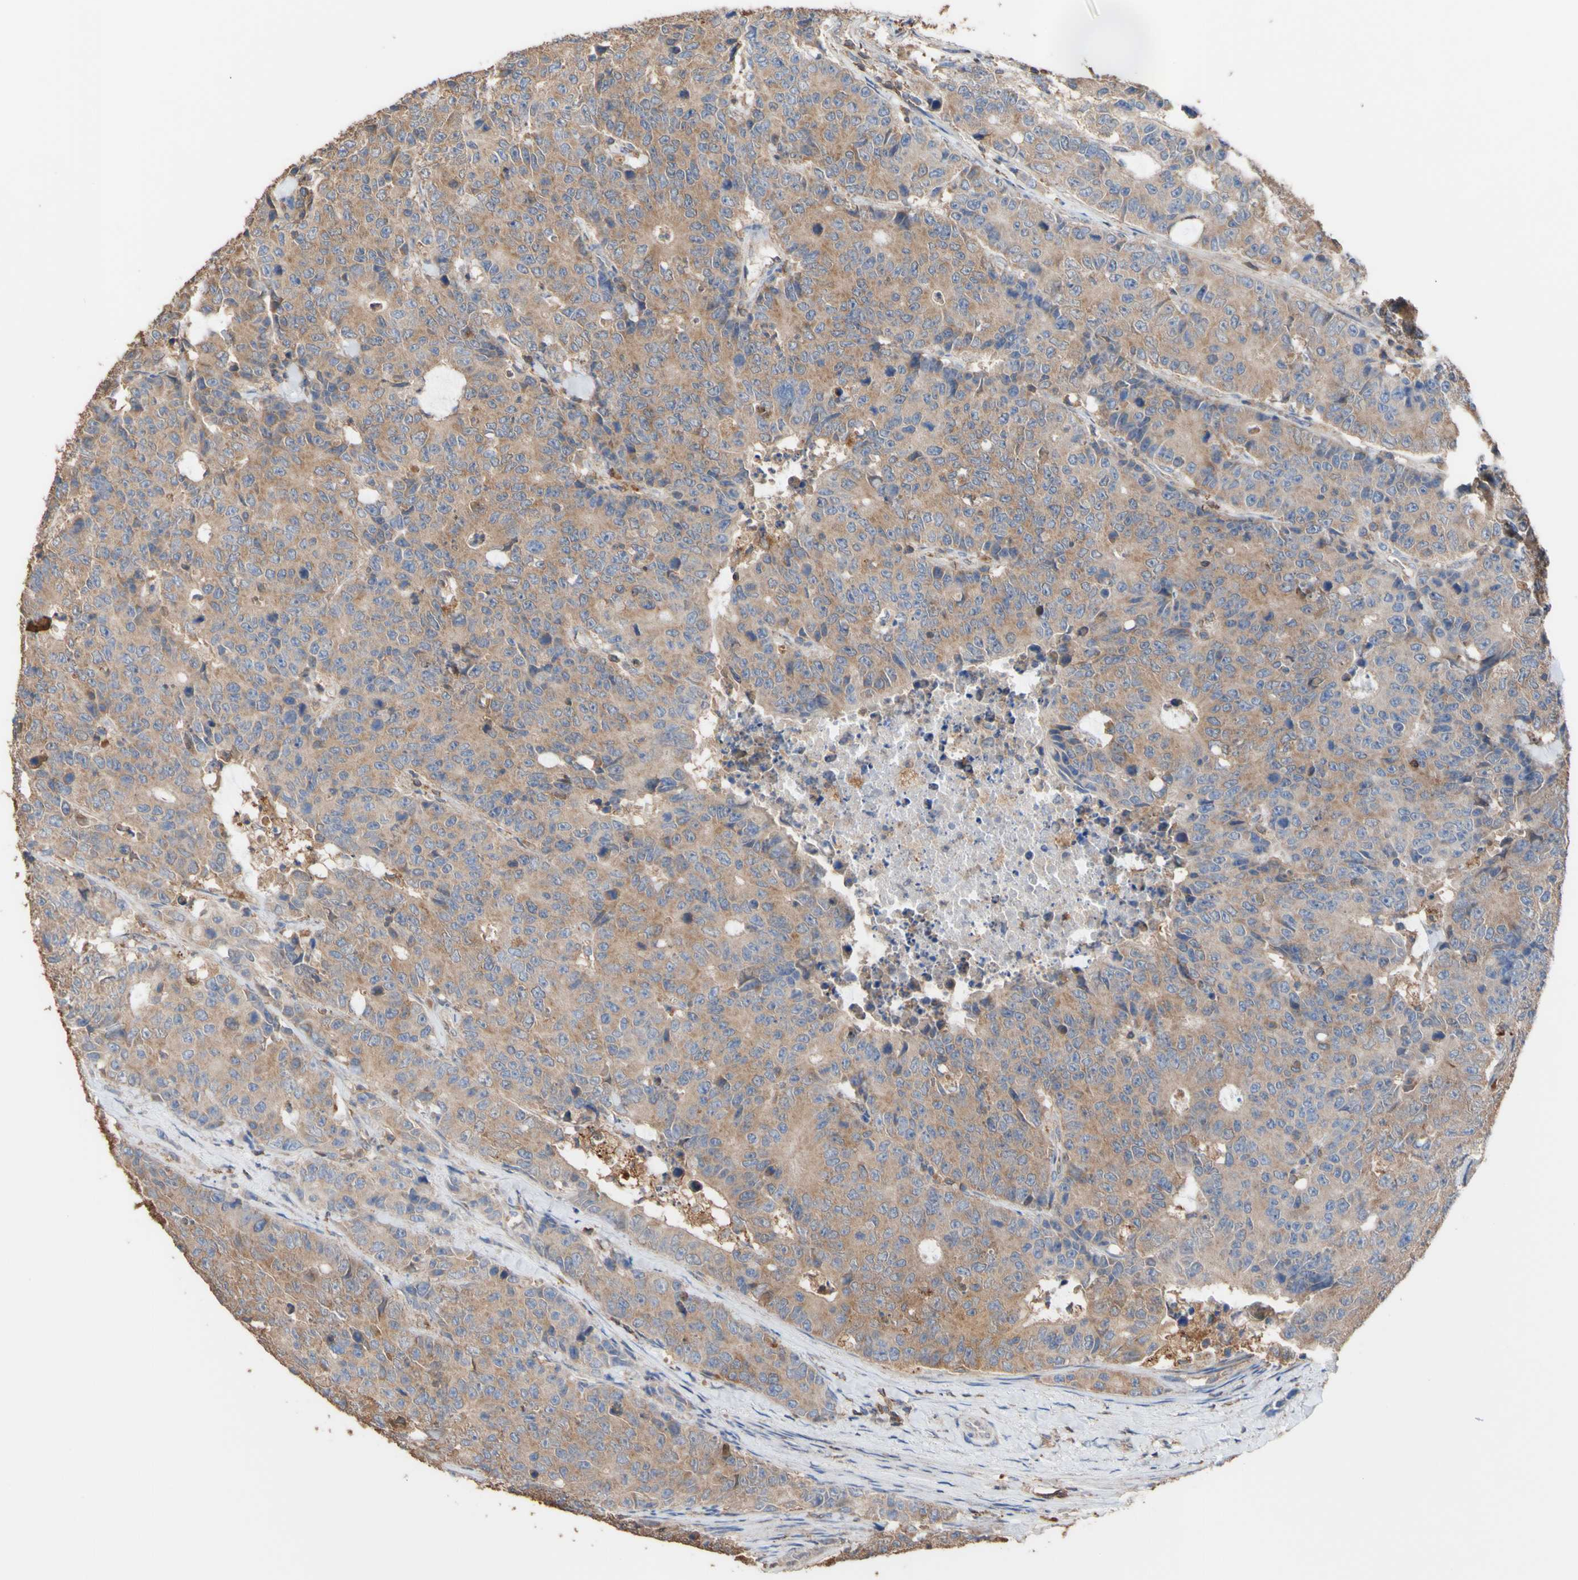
{"staining": {"intensity": "moderate", "quantity": ">75%", "location": "cytoplasmic/membranous"}, "tissue": "colorectal cancer", "cell_type": "Tumor cells", "image_type": "cancer", "snomed": [{"axis": "morphology", "description": "Adenocarcinoma, NOS"}, {"axis": "topography", "description": "Colon"}], "caption": "Immunohistochemistry (IHC) (DAB (3,3'-diaminobenzidine)) staining of colorectal adenocarcinoma exhibits moderate cytoplasmic/membranous protein positivity in approximately >75% of tumor cells.", "gene": "ALDH9A1", "patient": {"sex": "female", "age": 86}}